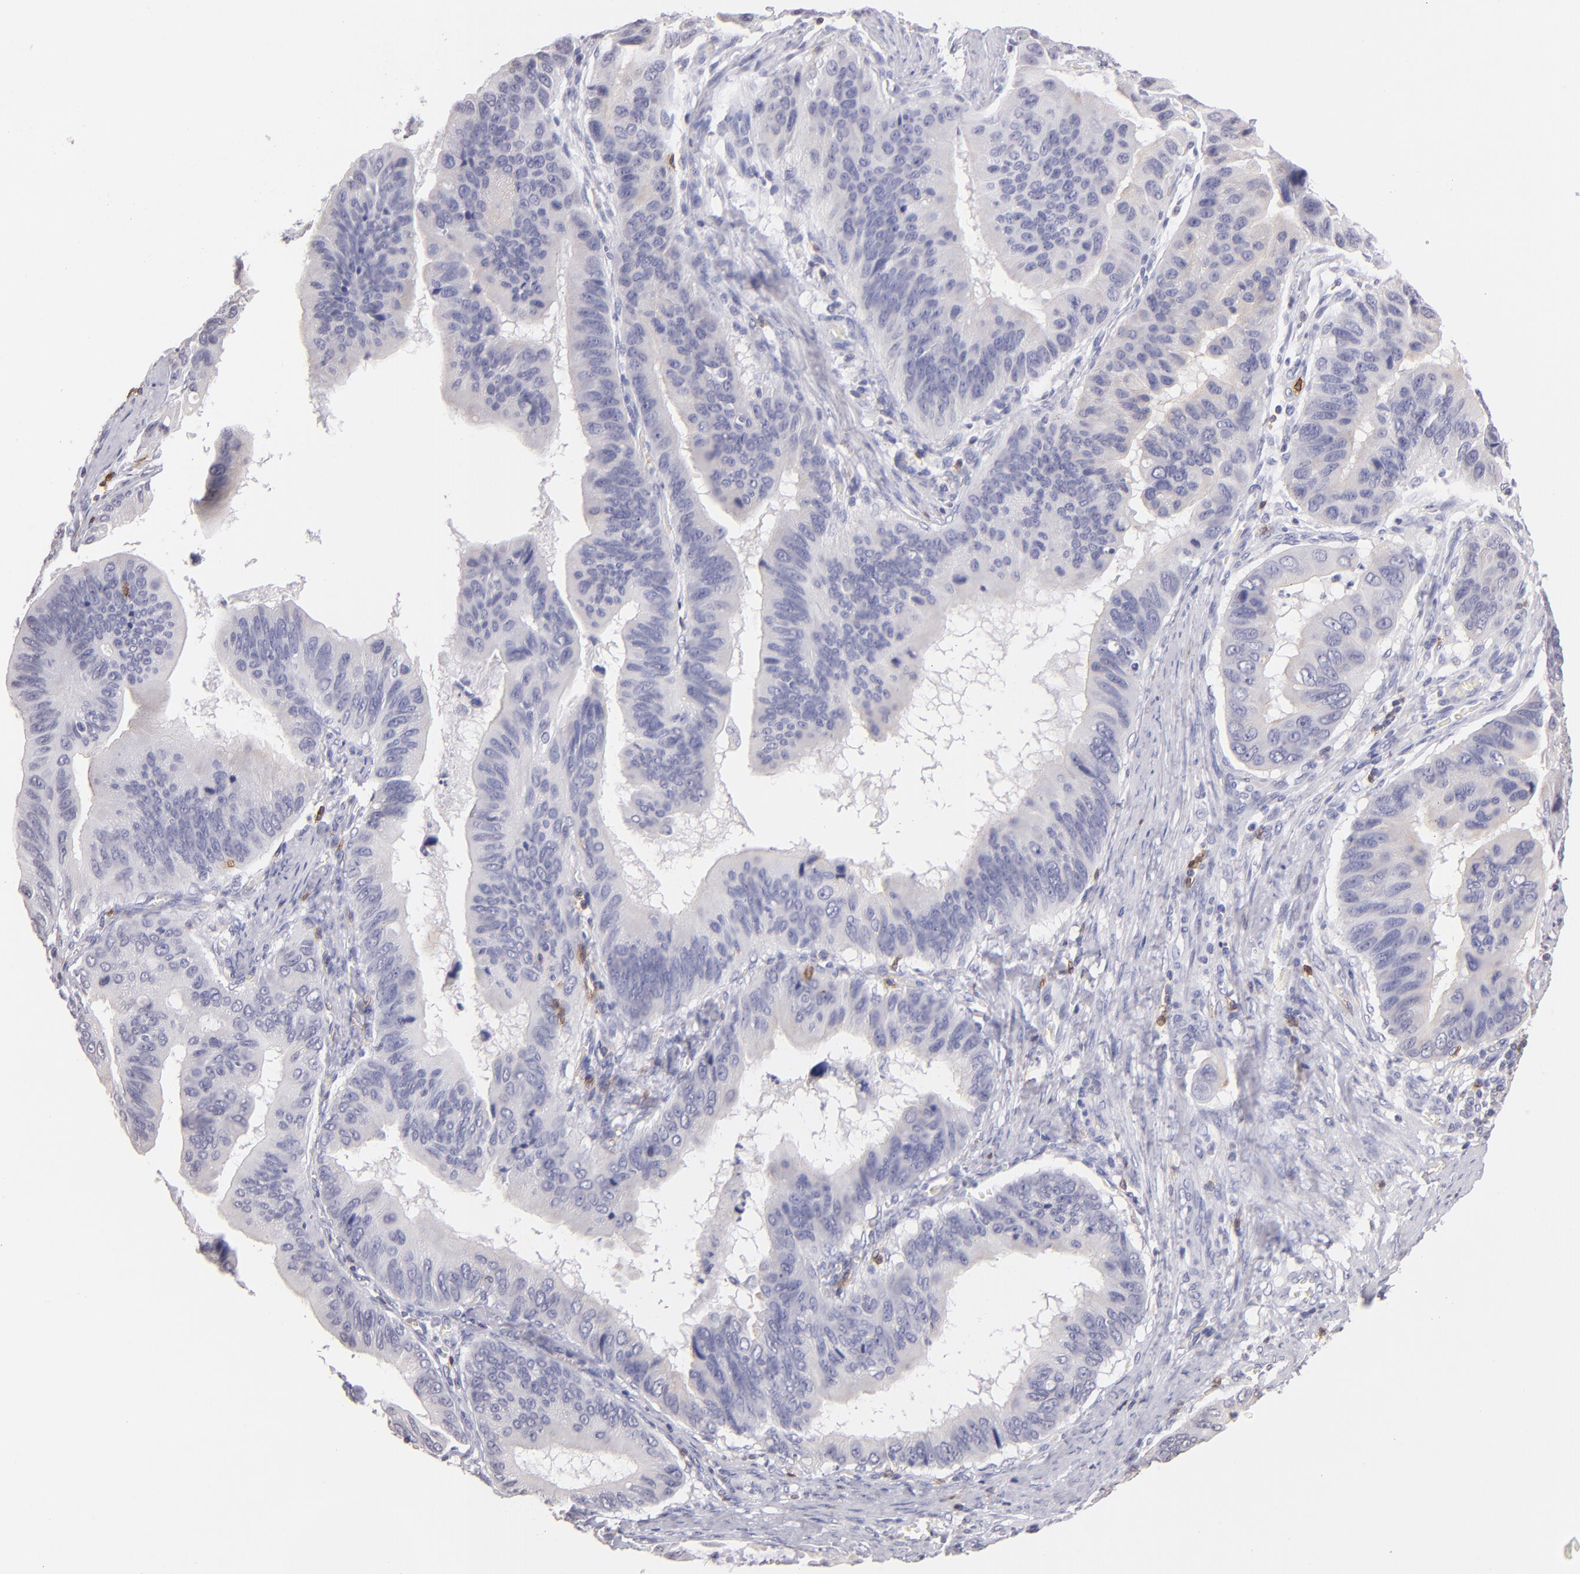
{"staining": {"intensity": "negative", "quantity": "none", "location": "none"}, "tissue": "stomach cancer", "cell_type": "Tumor cells", "image_type": "cancer", "snomed": [{"axis": "morphology", "description": "Adenocarcinoma, NOS"}, {"axis": "topography", "description": "Stomach, upper"}], "caption": "The immunohistochemistry histopathology image has no significant positivity in tumor cells of stomach cancer tissue. Brightfield microscopy of IHC stained with DAB (brown) and hematoxylin (blue), captured at high magnification.", "gene": "IL2RA", "patient": {"sex": "male", "age": 80}}